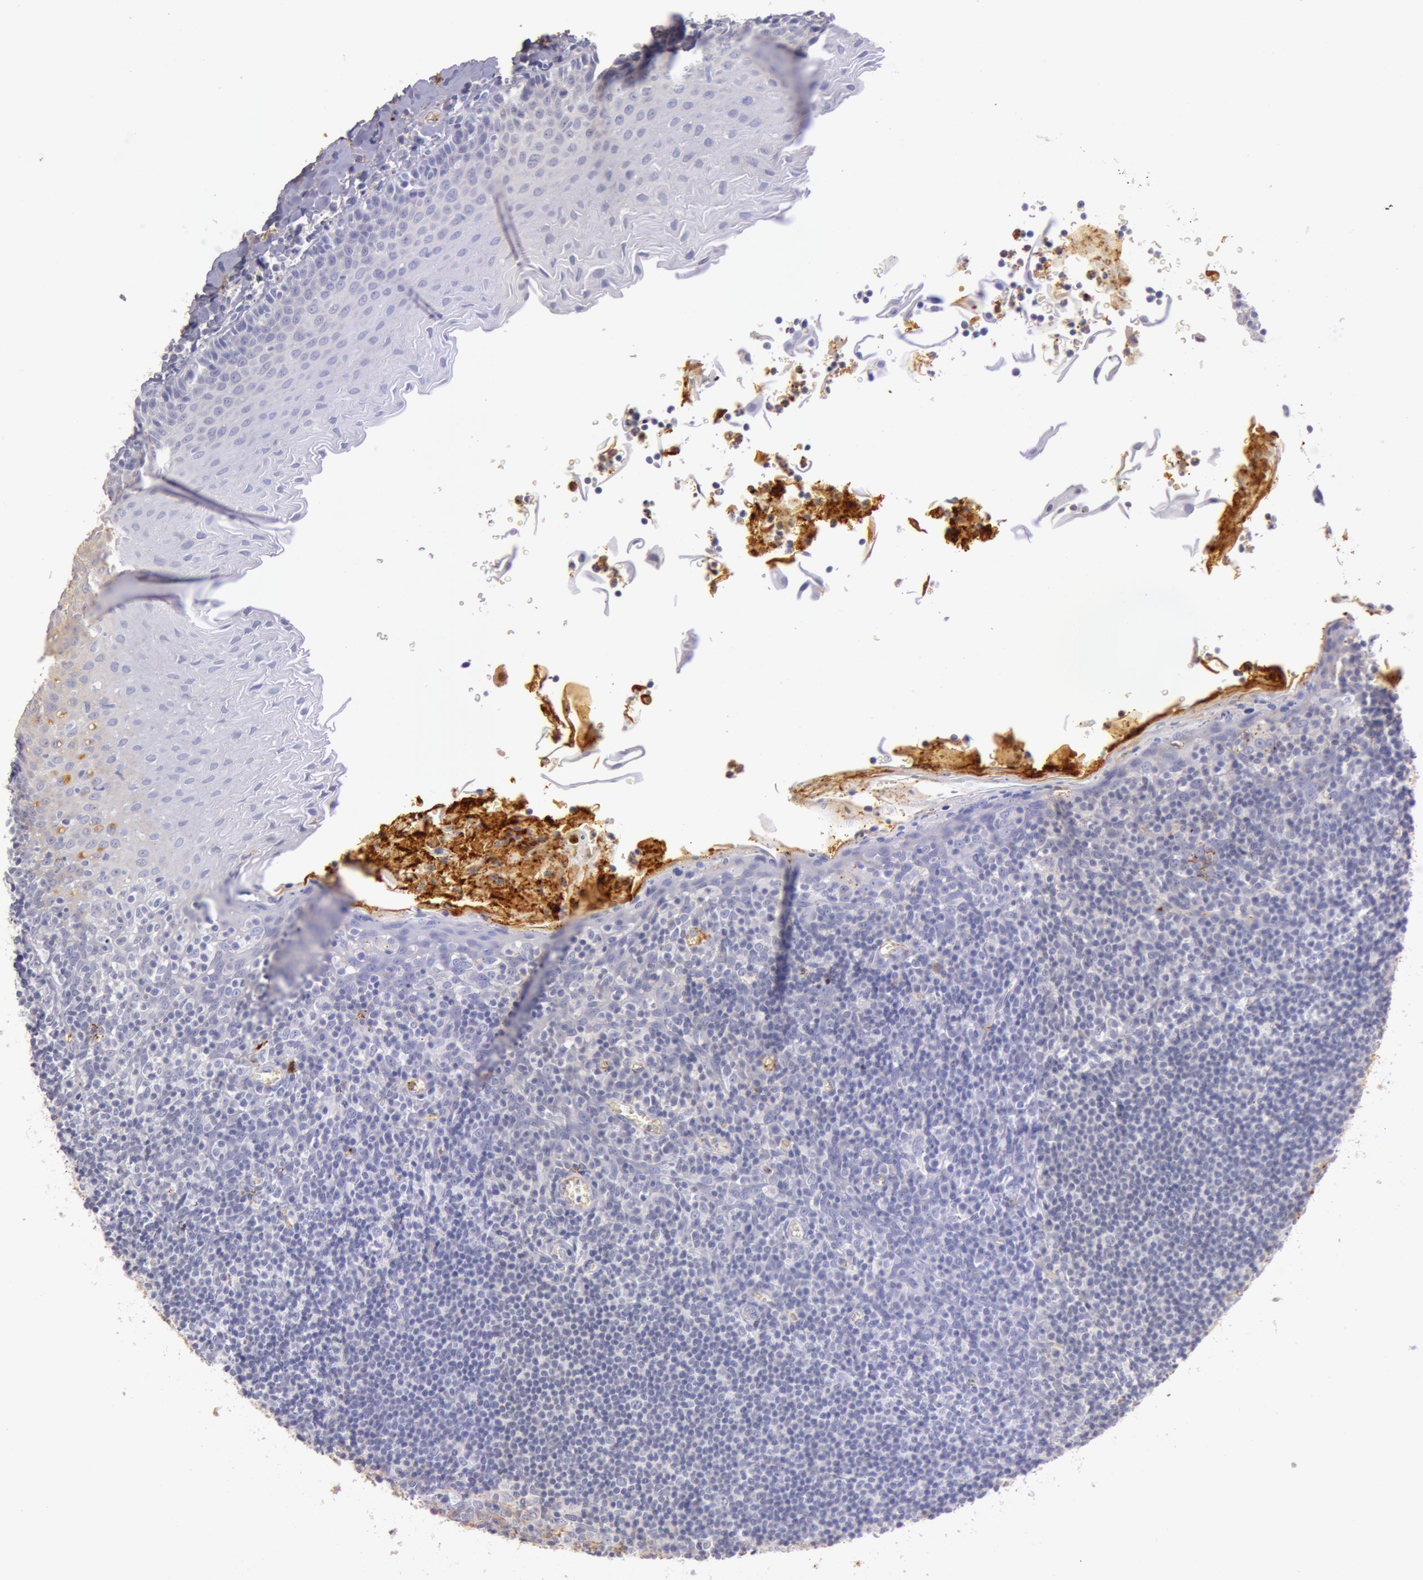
{"staining": {"intensity": "weak", "quantity": "<25%", "location": "cytoplasmic/membranous"}, "tissue": "oral mucosa", "cell_type": "Squamous epithelial cells", "image_type": "normal", "snomed": [{"axis": "morphology", "description": "Normal tissue, NOS"}, {"axis": "topography", "description": "Oral tissue"}], "caption": "IHC of unremarkable human oral mucosa shows no staining in squamous epithelial cells. (DAB immunohistochemistry (IHC) with hematoxylin counter stain).", "gene": "C4BPA", "patient": {"sex": "male", "age": 20}}